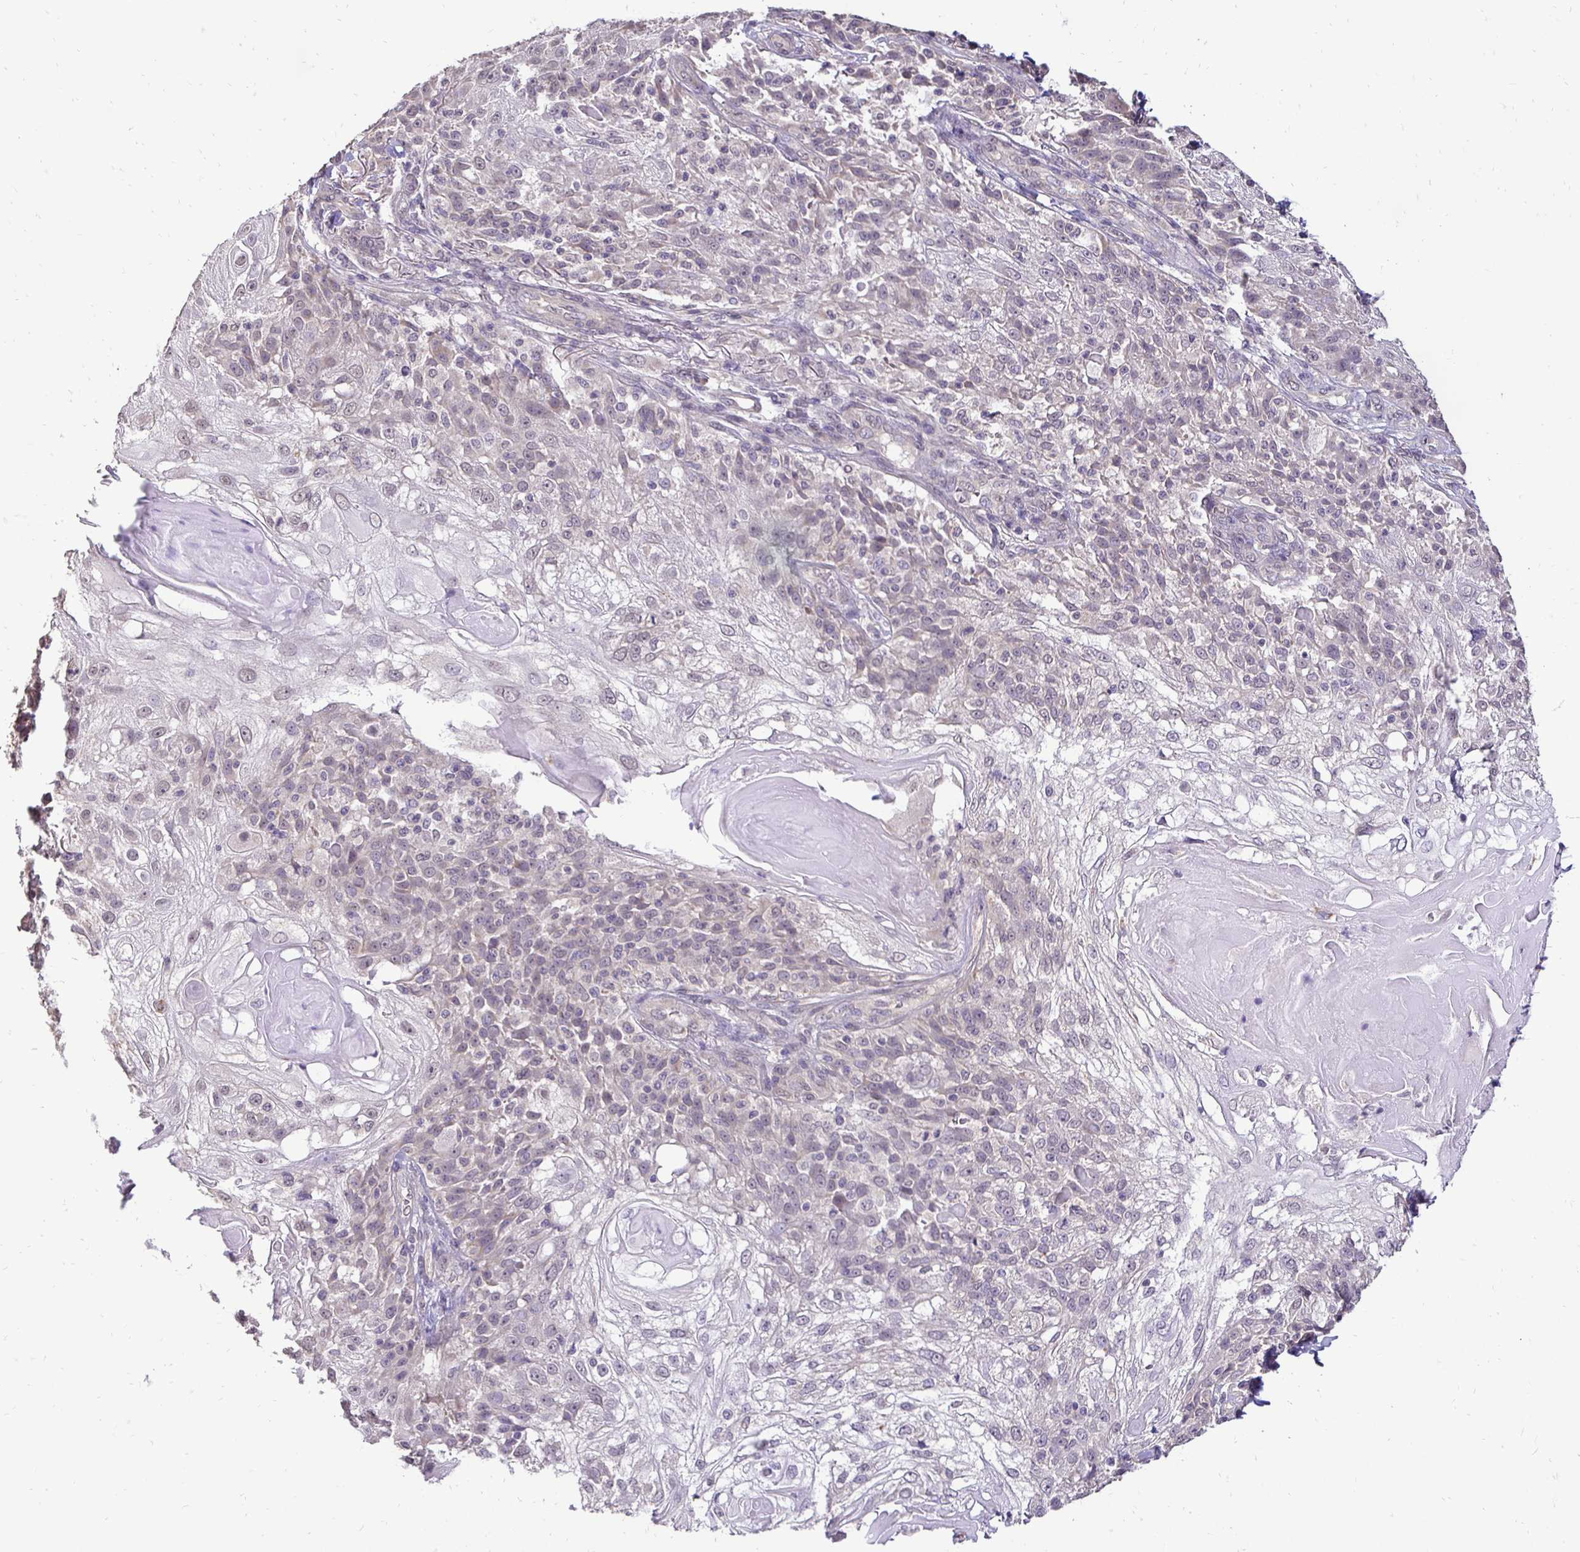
{"staining": {"intensity": "weak", "quantity": "25%-75%", "location": "nuclear"}, "tissue": "skin cancer", "cell_type": "Tumor cells", "image_type": "cancer", "snomed": [{"axis": "morphology", "description": "Normal tissue, NOS"}, {"axis": "morphology", "description": "Squamous cell carcinoma, NOS"}, {"axis": "topography", "description": "Skin"}], "caption": "The immunohistochemical stain highlights weak nuclear positivity in tumor cells of skin cancer tissue.", "gene": "RHEBL1", "patient": {"sex": "female", "age": 83}}